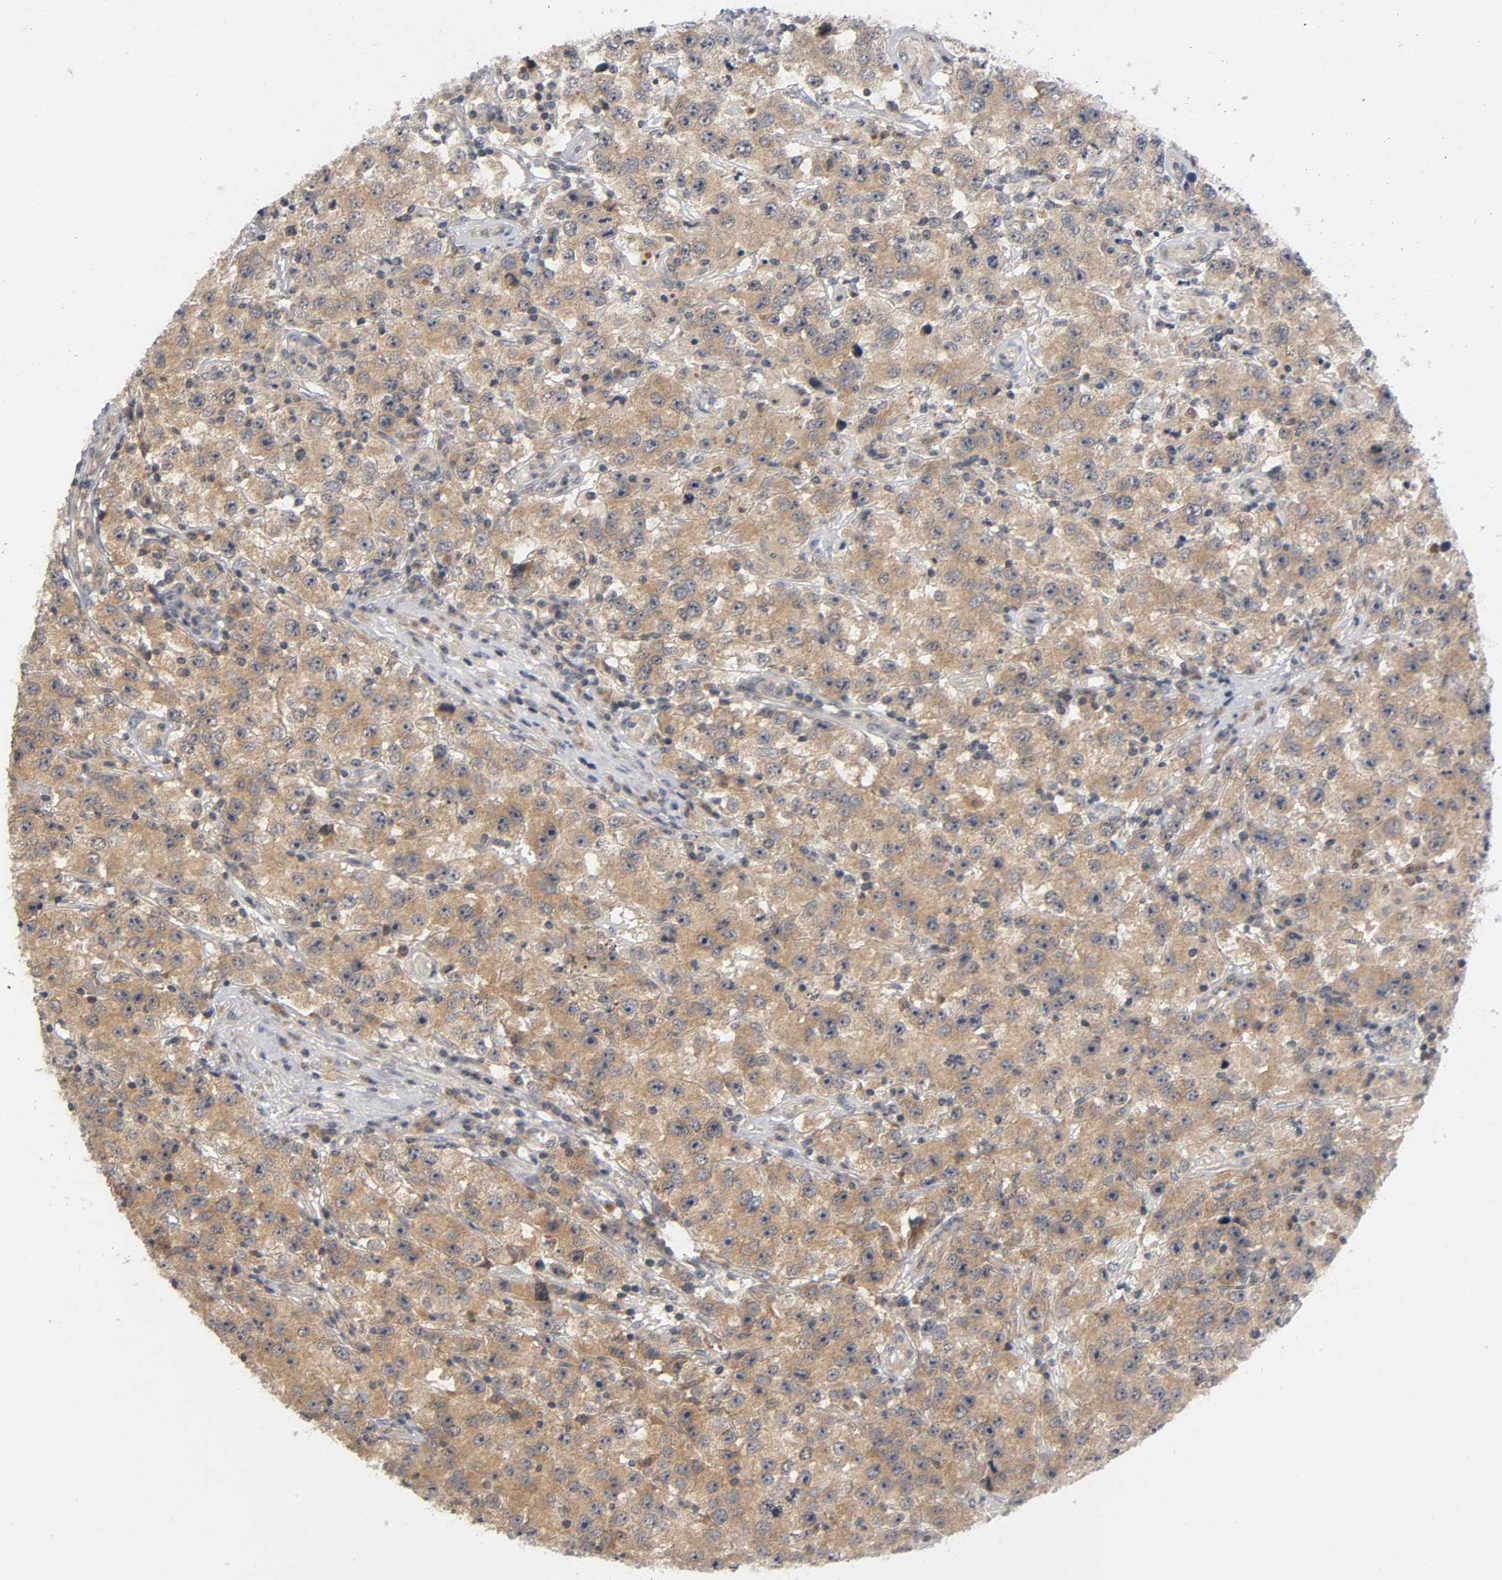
{"staining": {"intensity": "moderate", "quantity": ">75%", "location": "cytoplasmic/membranous"}, "tissue": "testis cancer", "cell_type": "Tumor cells", "image_type": "cancer", "snomed": [{"axis": "morphology", "description": "Seminoma, NOS"}, {"axis": "topography", "description": "Testis"}], "caption": "Immunohistochemical staining of seminoma (testis) shows medium levels of moderate cytoplasmic/membranous protein expression in approximately >75% of tumor cells.", "gene": "MAPK8", "patient": {"sex": "male", "age": 52}}